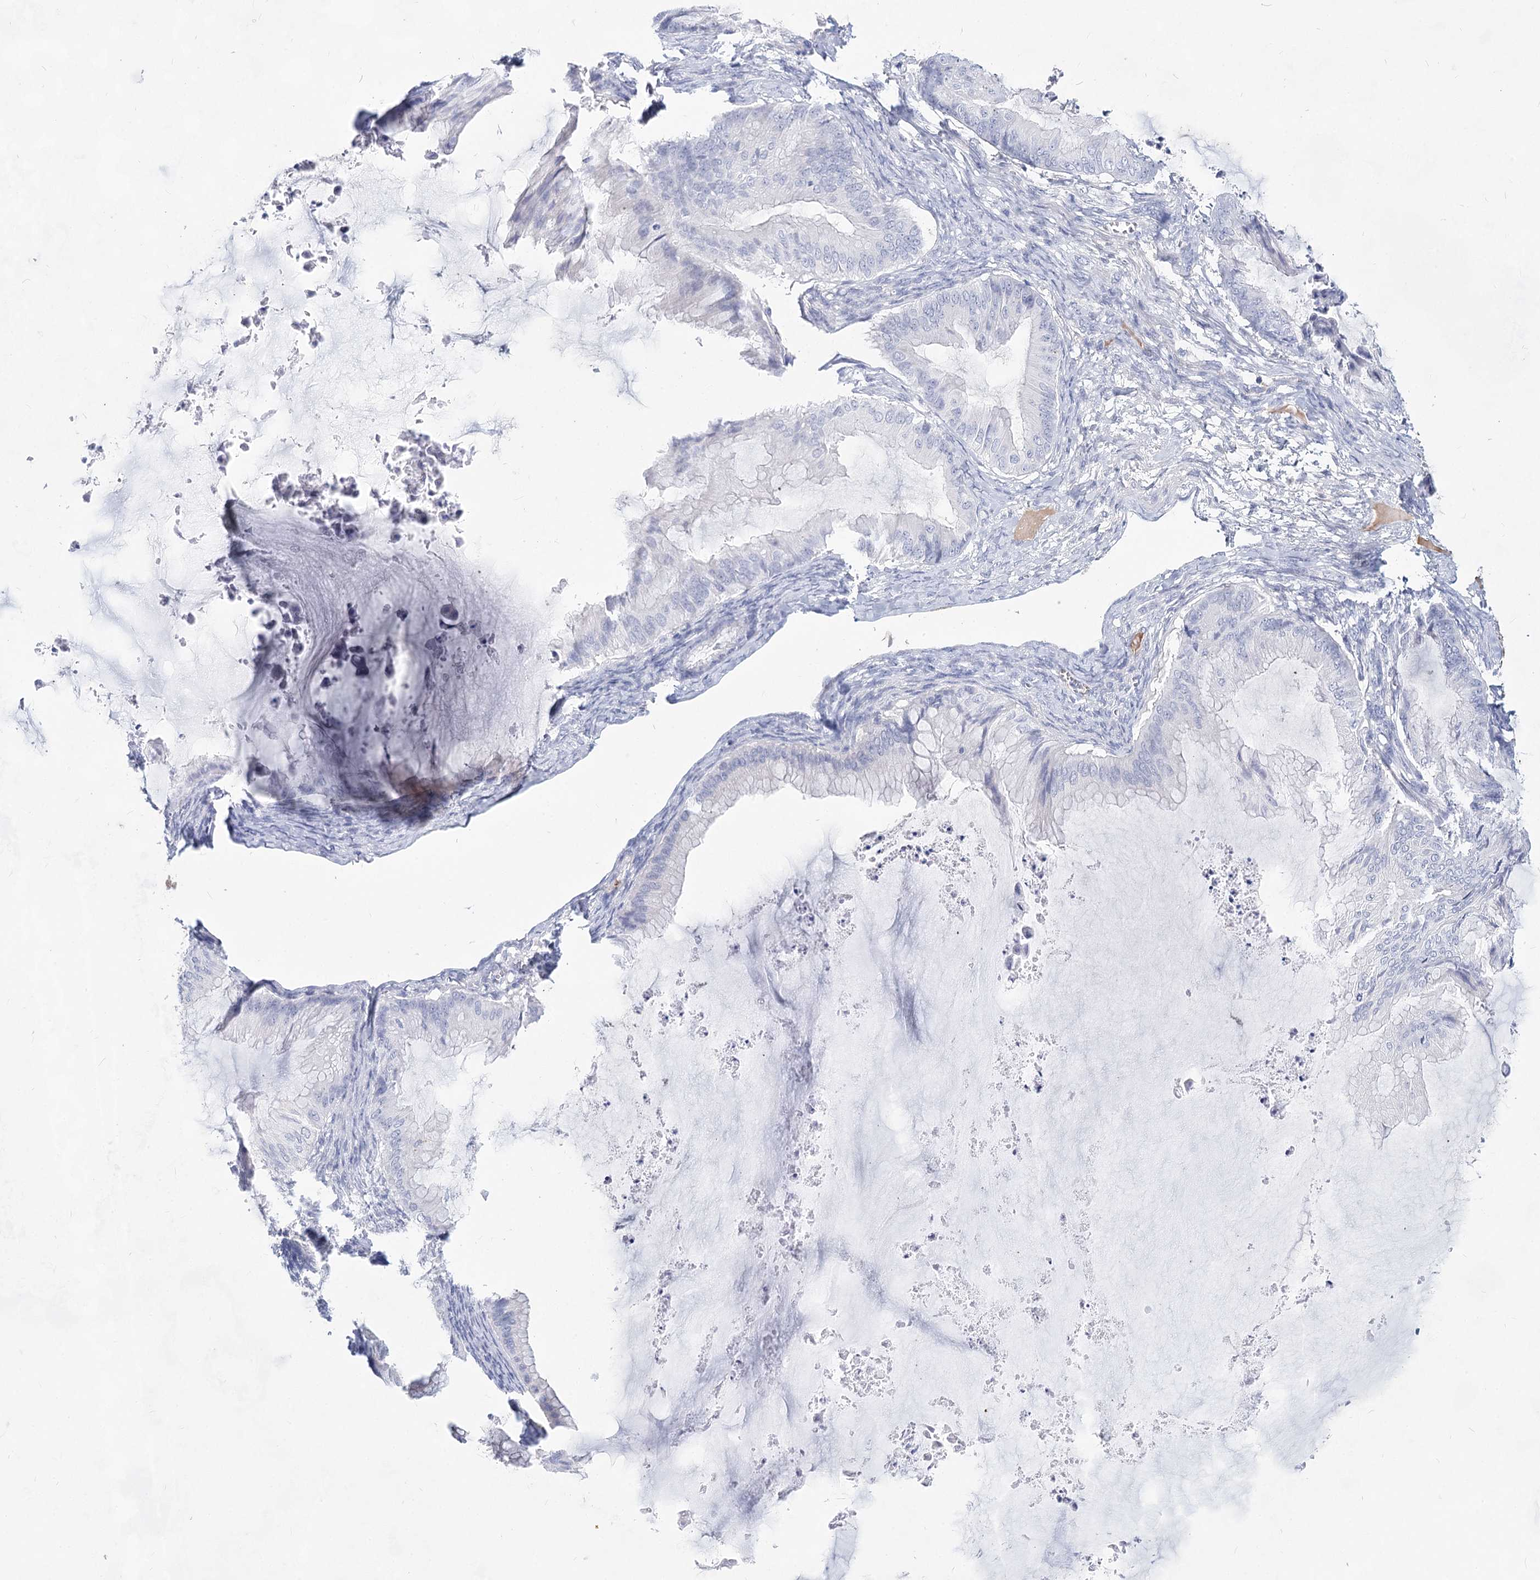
{"staining": {"intensity": "negative", "quantity": "none", "location": "none"}, "tissue": "ovarian cancer", "cell_type": "Tumor cells", "image_type": "cancer", "snomed": [{"axis": "morphology", "description": "Cystadenocarcinoma, mucinous, NOS"}, {"axis": "topography", "description": "Ovary"}], "caption": "Protein analysis of mucinous cystadenocarcinoma (ovarian) demonstrates no significant expression in tumor cells.", "gene": "TASOR2", "patient": {"sex": "female", "age": 71}}